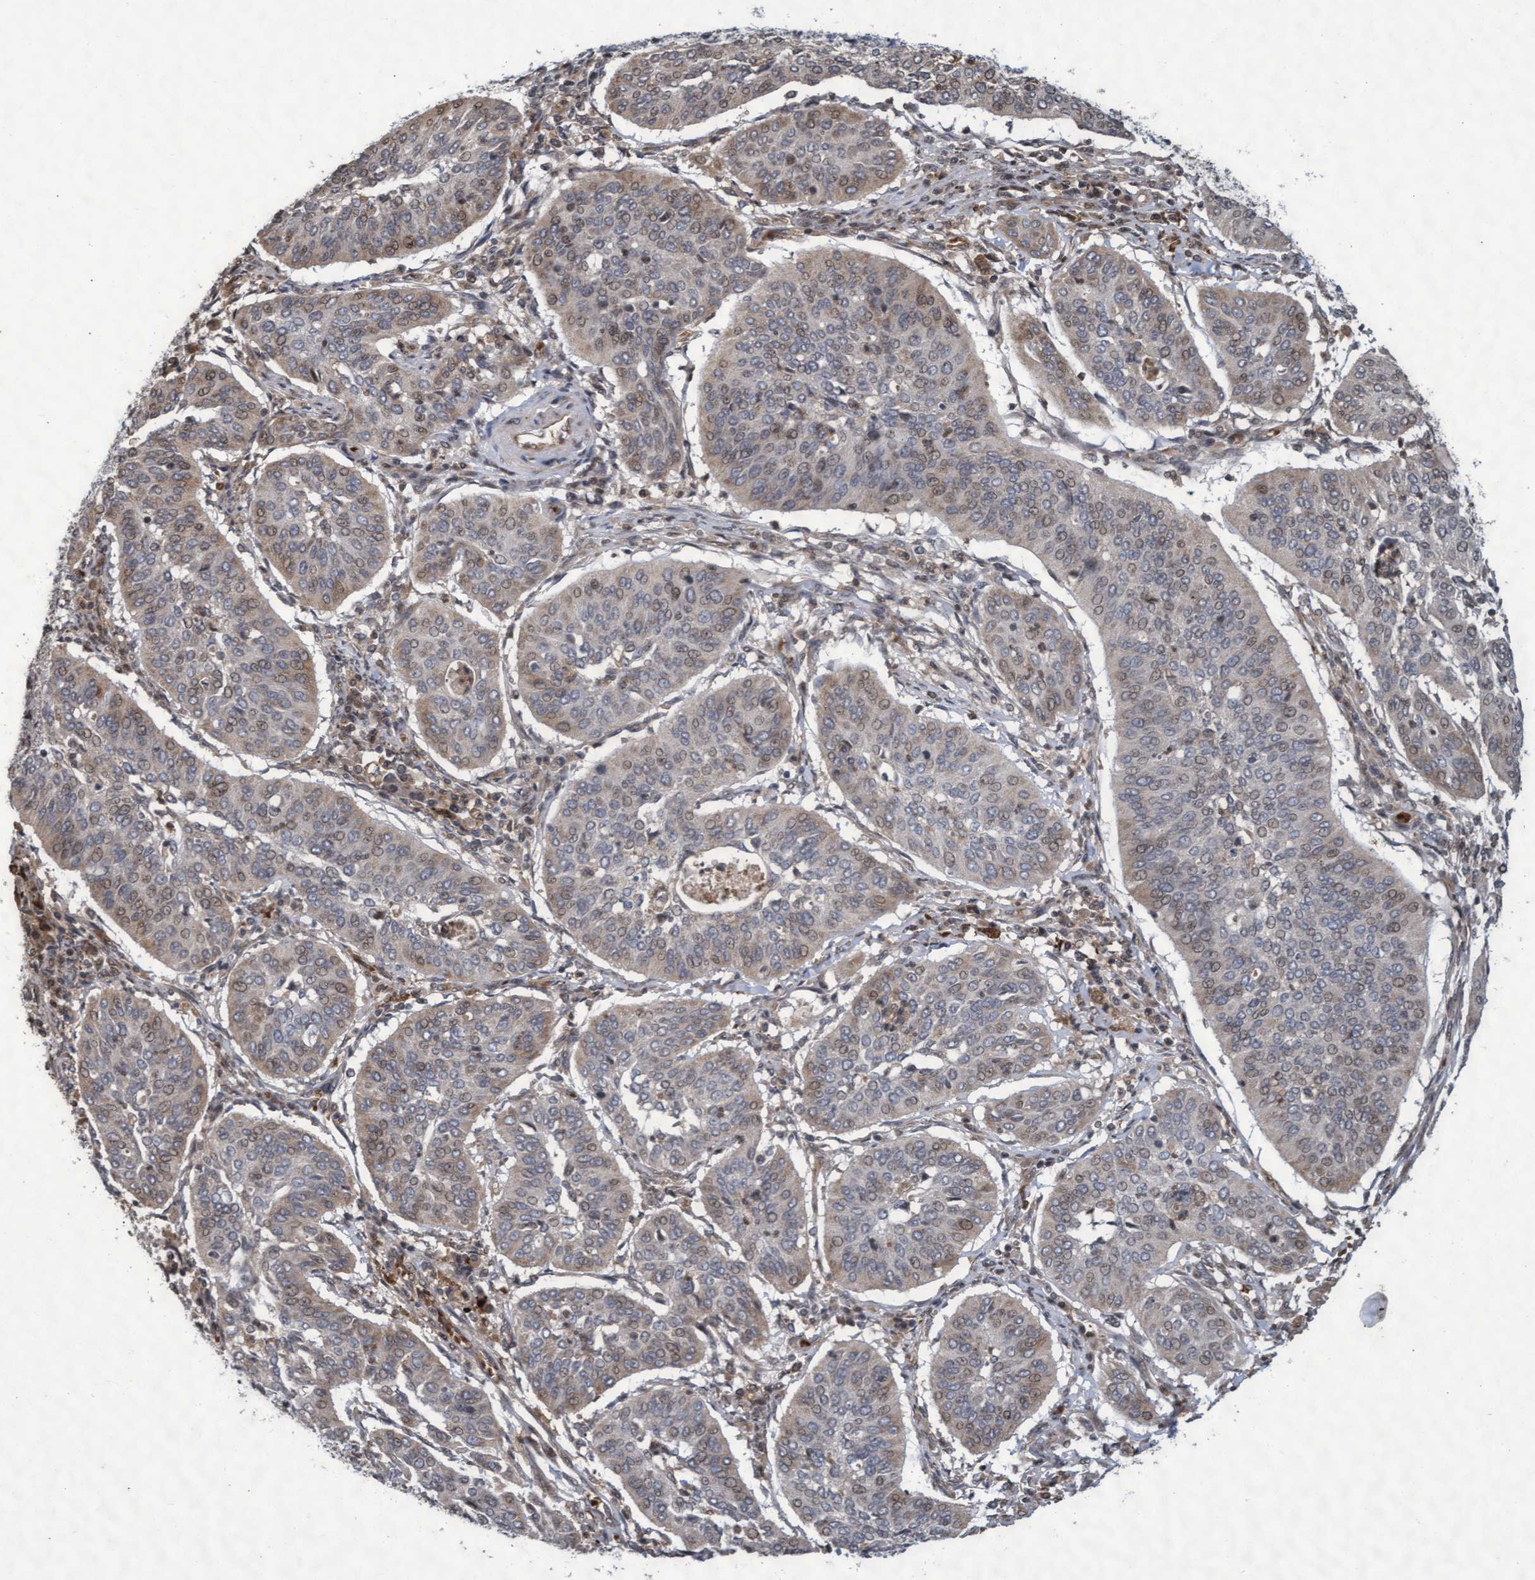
{"staining": {"intensity": "weak", "quantity": "25%-75%", "location": "cytoplasmic/membranous,nuclear"}, "tissue": "cervical cancer", "cell_type": "Tumor cells", "image_type": "cancer", "snomed": [{"axis": "morphology", "description": "Normal tissue, NOS"}, {"axis": "morphology", "description": "Squamous cell carcinoma, NOS"}, {"axis": "topography", "description": "Cervix"}], "caption": "Weak cytoplasmic/membranous and nuclear staining for a protein is present in approximately 25%-75% of tumor cells of cervical cancer (squamous cell carcinoma) using immunohistochemistry.", "gene": "KCNC2", "patient": {"sex": "female", "age": 39}}